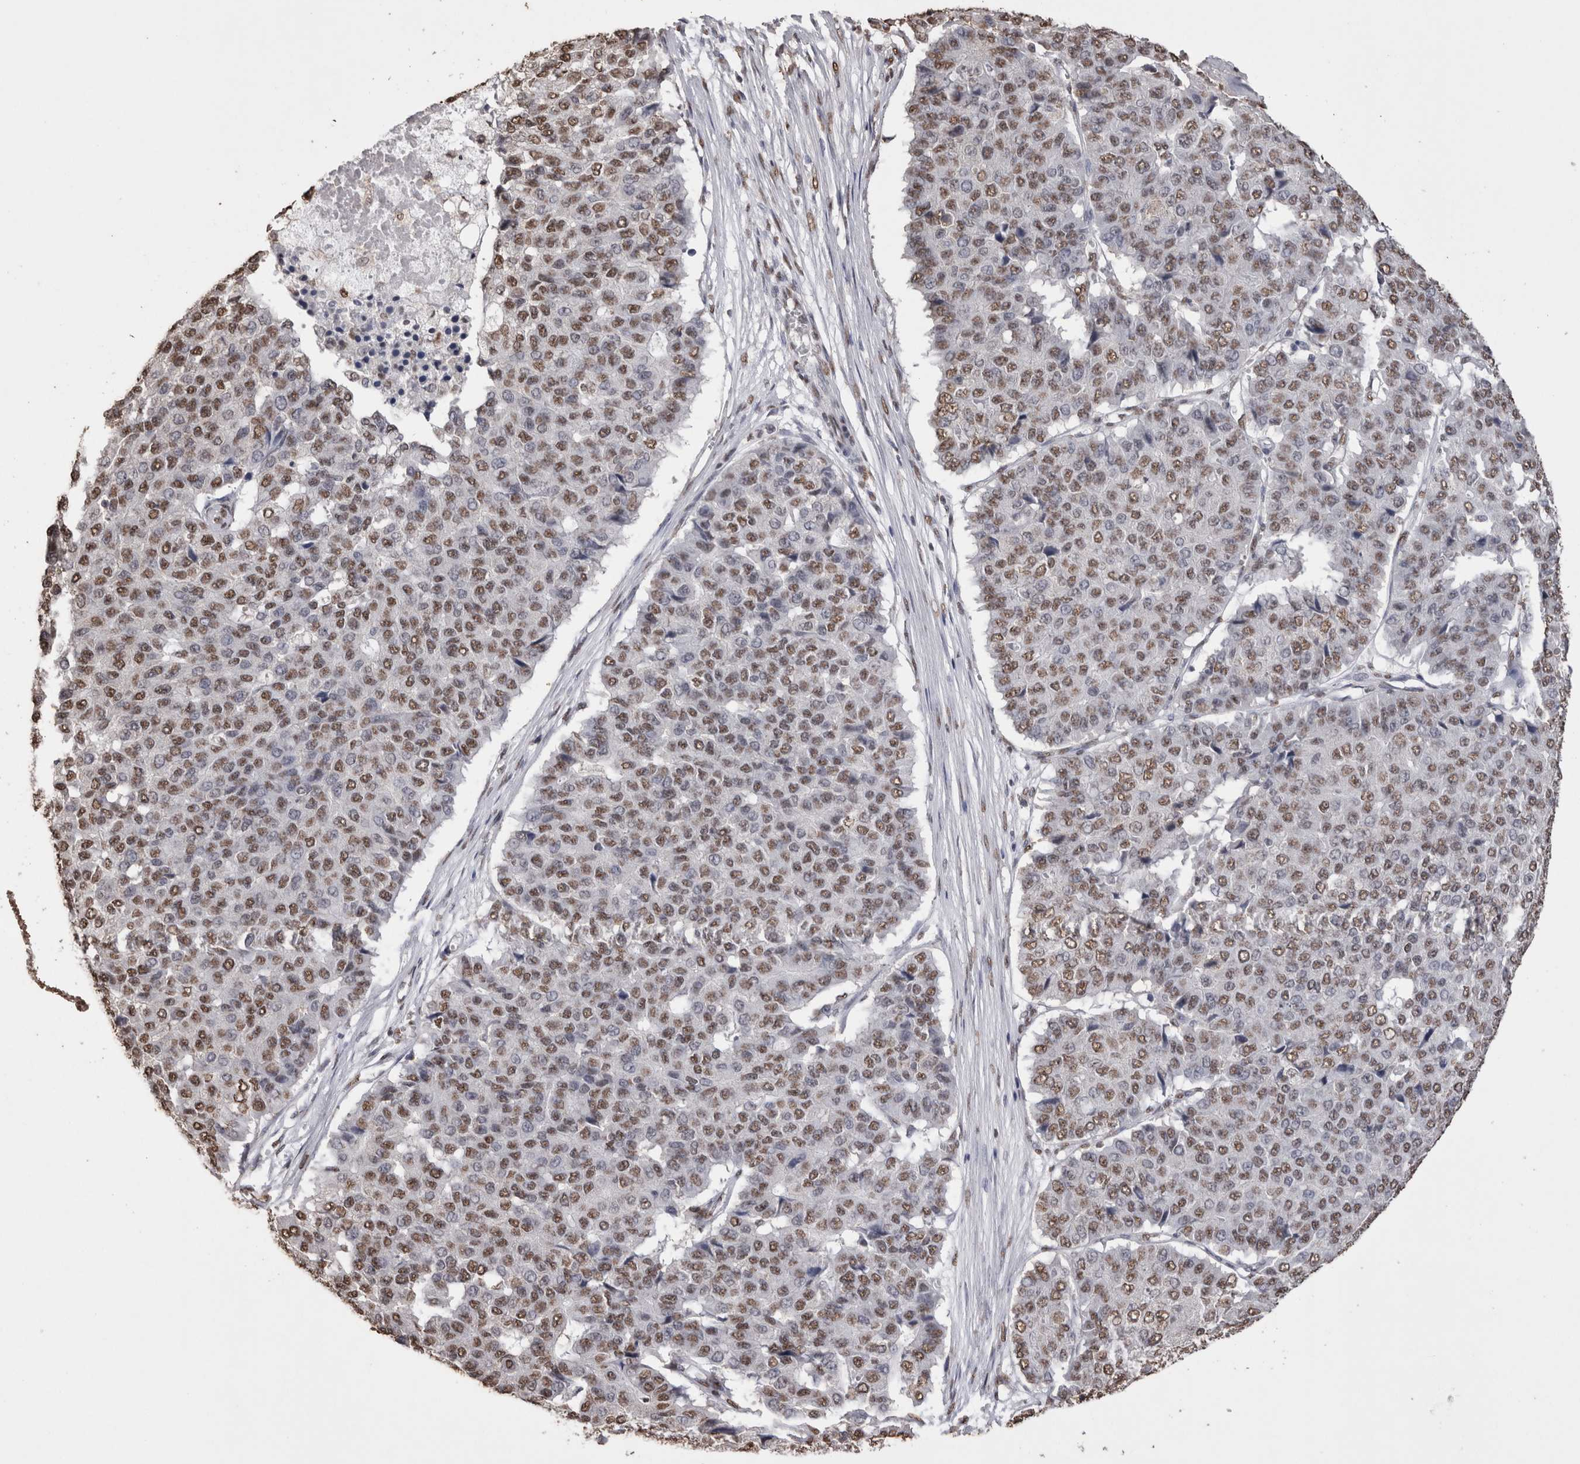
{"staining": {"intensity": "moderate", "quantity": ">75%", "location": "nuclear"}, "tissue": "pancreatic cancer", "cell_type": "Tumor cells", "image_type": "cancer", "snomed": [{"axis": "morphology", "description": "Adenocarcinoma, NOS"}, {"axis": "topography", "description": "Pancreas"}], "caption": "Protein expression analysis of pancreatic adenocarcinoma reveals moderate nuclear expression in approximately >75% of tumor cells.", "gene": "NTHL1", "patient": {"sex": "male", "age": 50}}